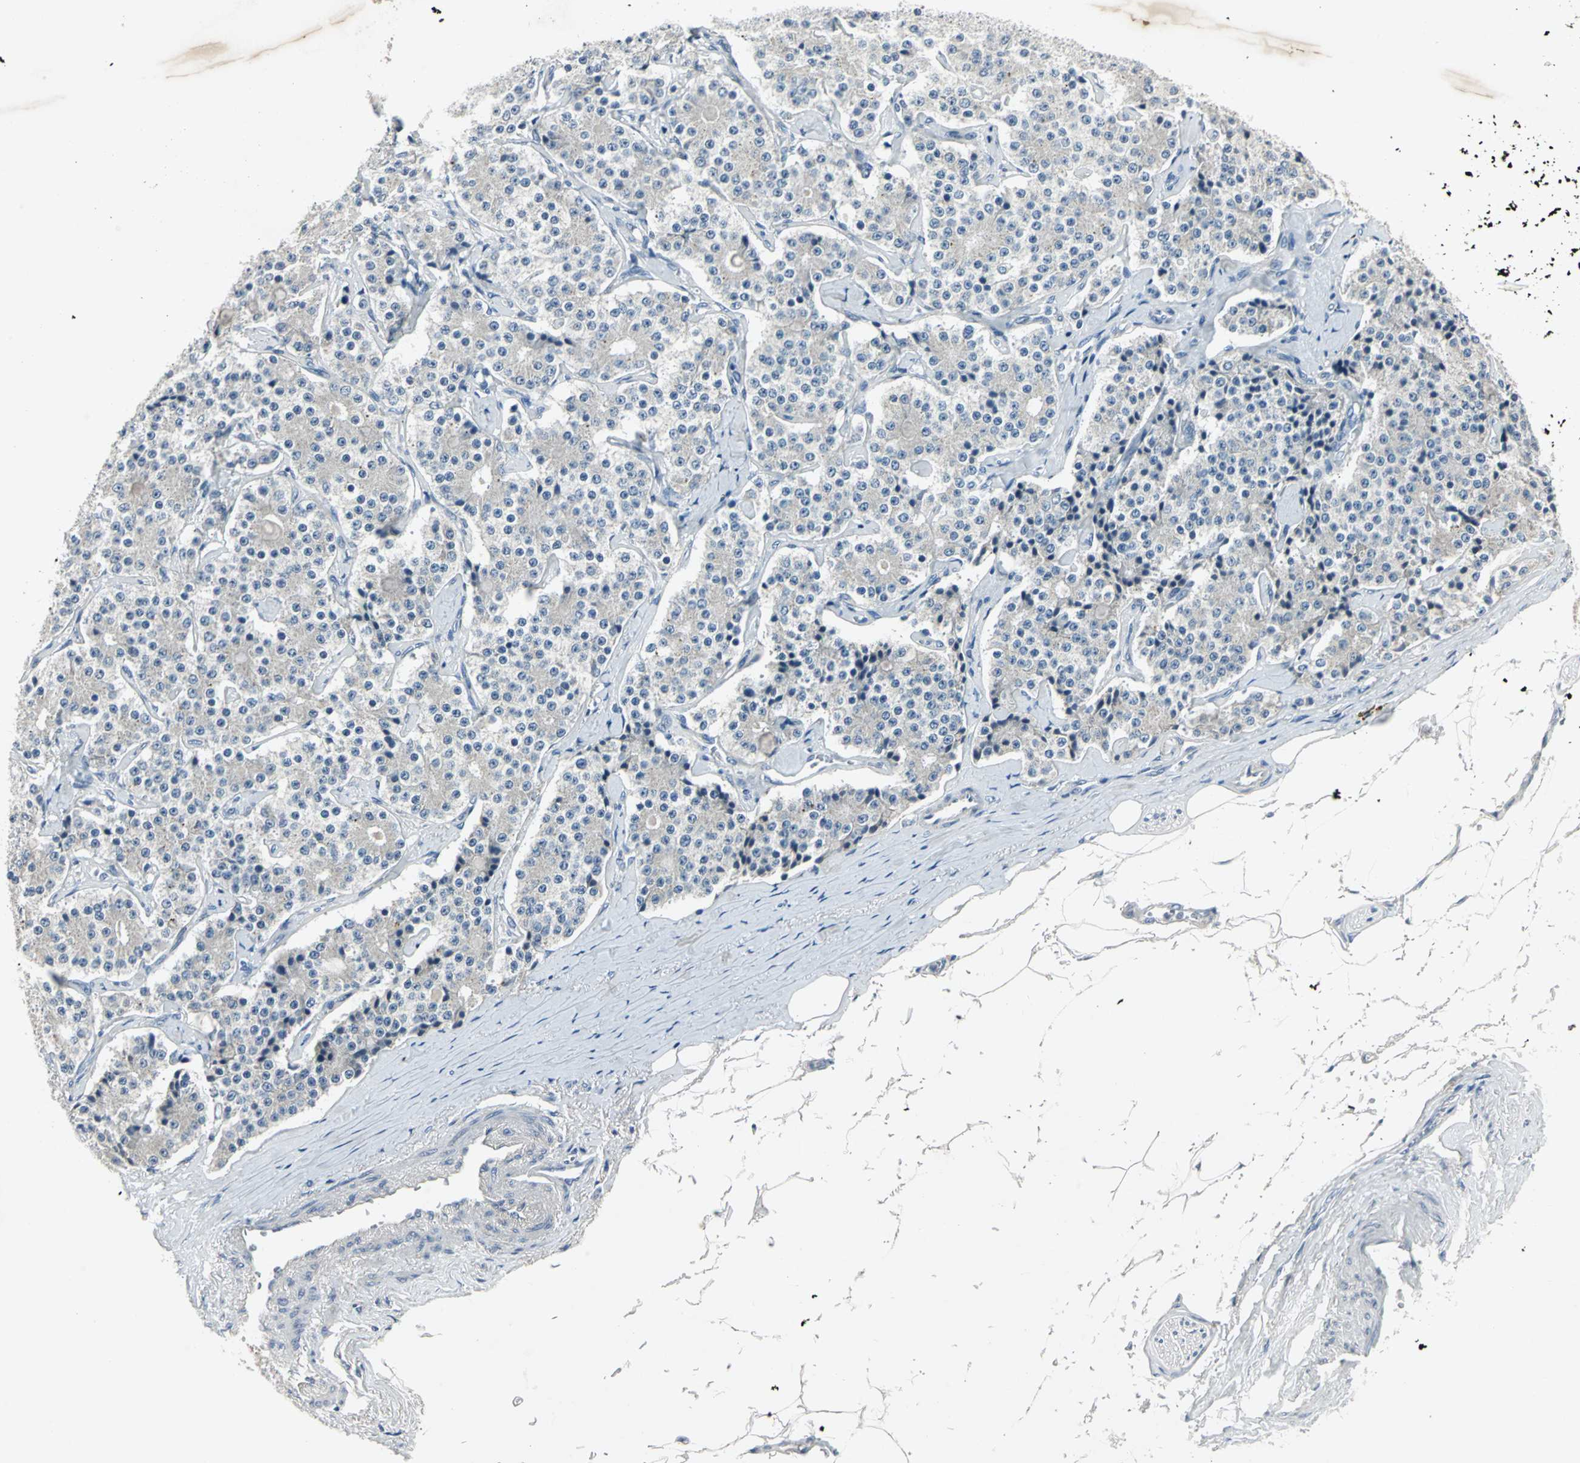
{"staining": {"intensity": "negative", "quantity": "none", "location": "none"}, "tissue": "carcinoid", "cell_type": "Tumor cells", "image_type": "cancer", "snomed": [{"axis": "morphology", "description": "Carcinoid, malignant, NOS"}, {"axis": "topography", "description": "Colon"}], "caption": "This histopathology image is of carcinoid stained with immunohistochemistry to label a protein in brown with the nuclei are counter-stained blue. There is no expression in tumor cells.", "gene": "SLC2A13", "patient": {"sex": "female", "age": 61}}